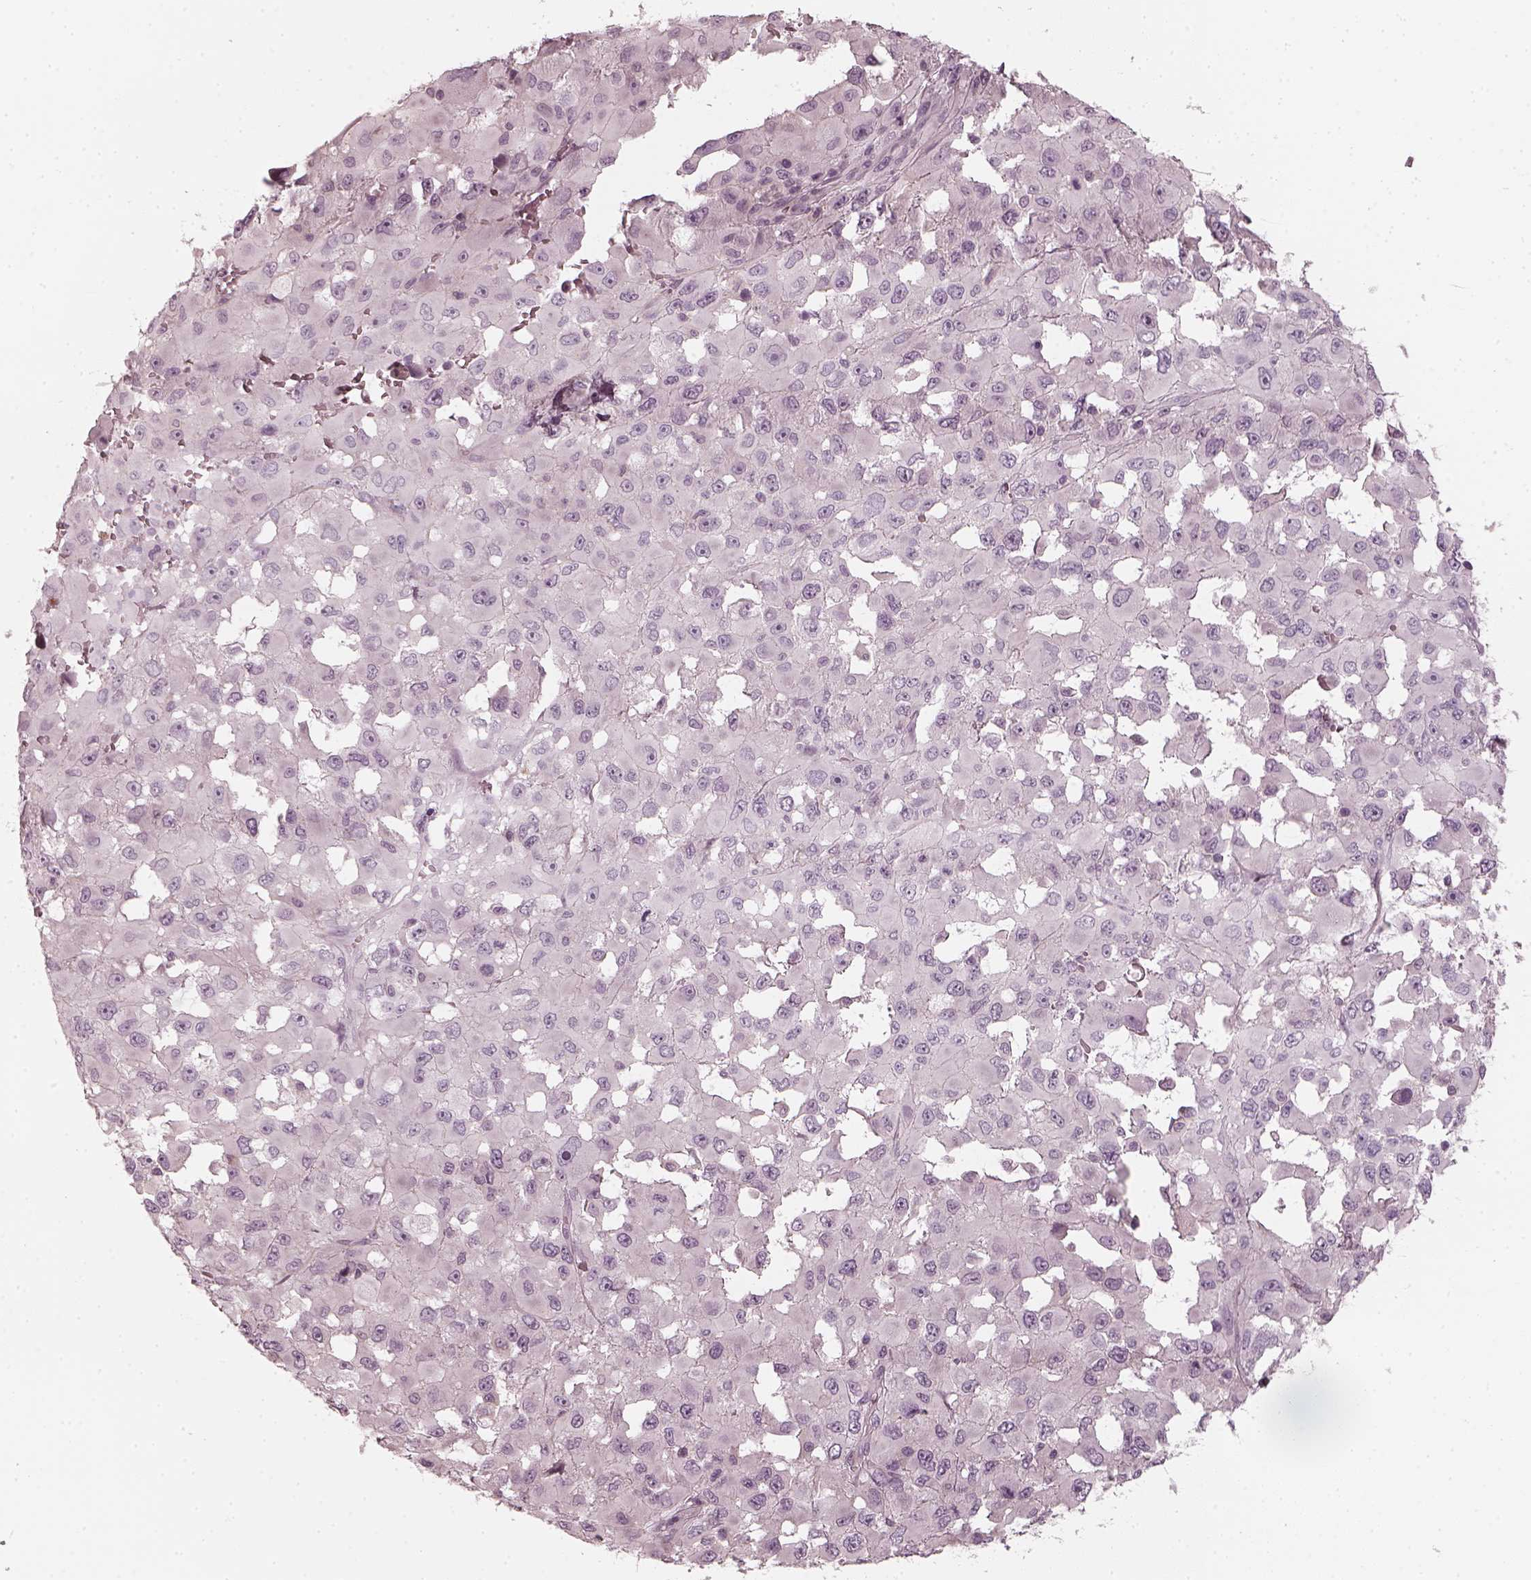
{"staining": {"intensity": "negative", "quantity": "none", "location": "none"}, "tissue": "melanoma", "cell_type": "Tumor cells", "image_type": "cancer", "snomed": [{"axis": "morphology", "description": "Malignant melanoma, Metastatic site"}, {"axis": "topography", "description": "Lymph node"}], "caption": "High magnification brightfield microscopy of melanoma stained with DAB (brown) and counterstained with hematoxylin (blue): tumor cells show no significant positivity.", "gene": "CHIT1", "patient": {"sex": "male", "age": 50}}